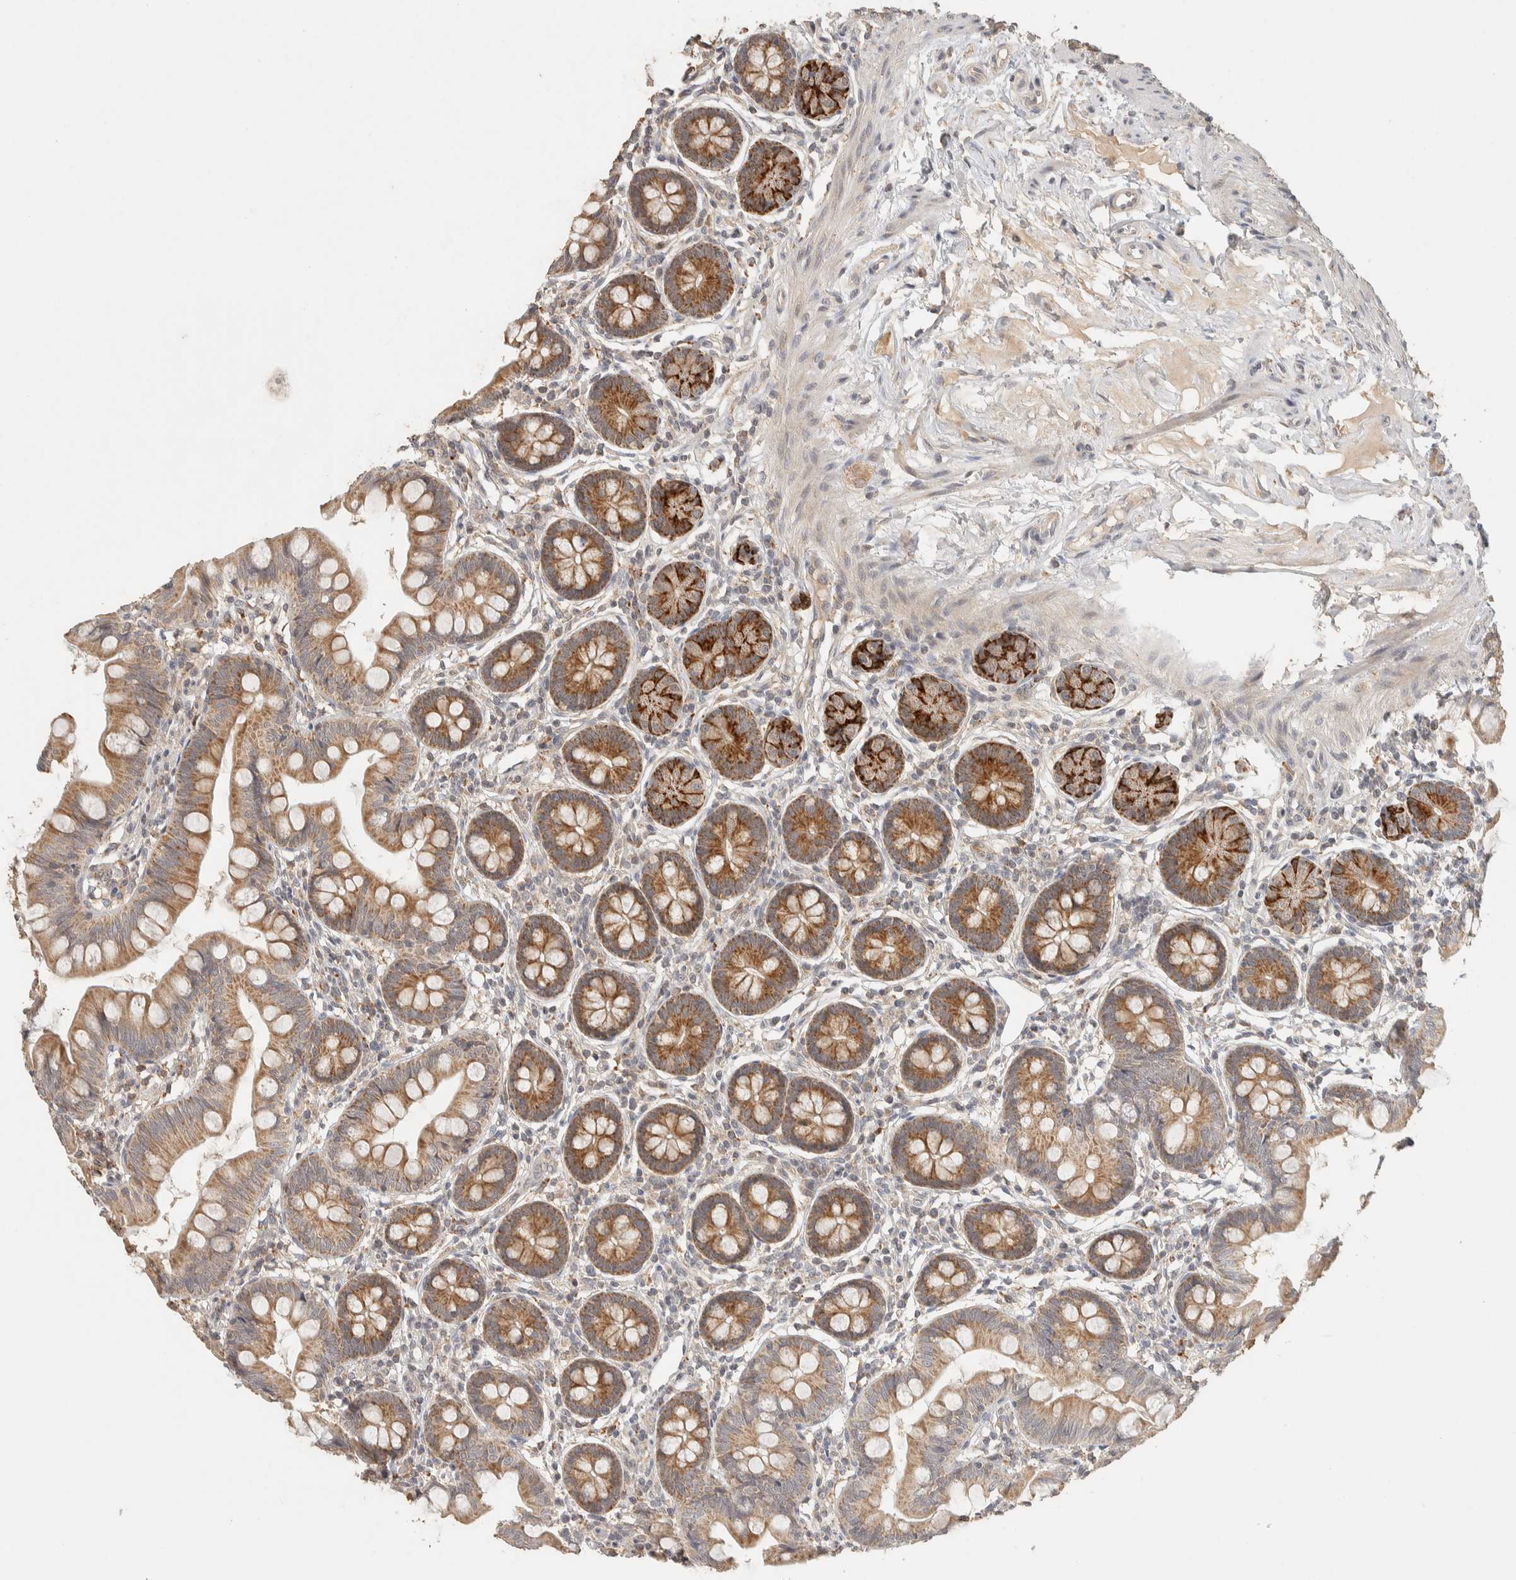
{"staining": {"intensity": "moderate", "quantity": ">75%", "location": "cytoplasmic/membranous"}, "tissue": "small intestine", "cell_type": "Glandular cells", "image_type": "normal", "snomed": [{"axis": "morphology", "description": "Normal tissue, NOS"}, {"axis": "topography", "description": "Small intestine"}], "caption": "High-power microscopy captured an IHC image of benign small intestine, revealing moderate cytoplasmic/membranous staining in about >75% of glandular cells.", "gene": "ITPA", "patient": {"sex": "male", "age": 7}}